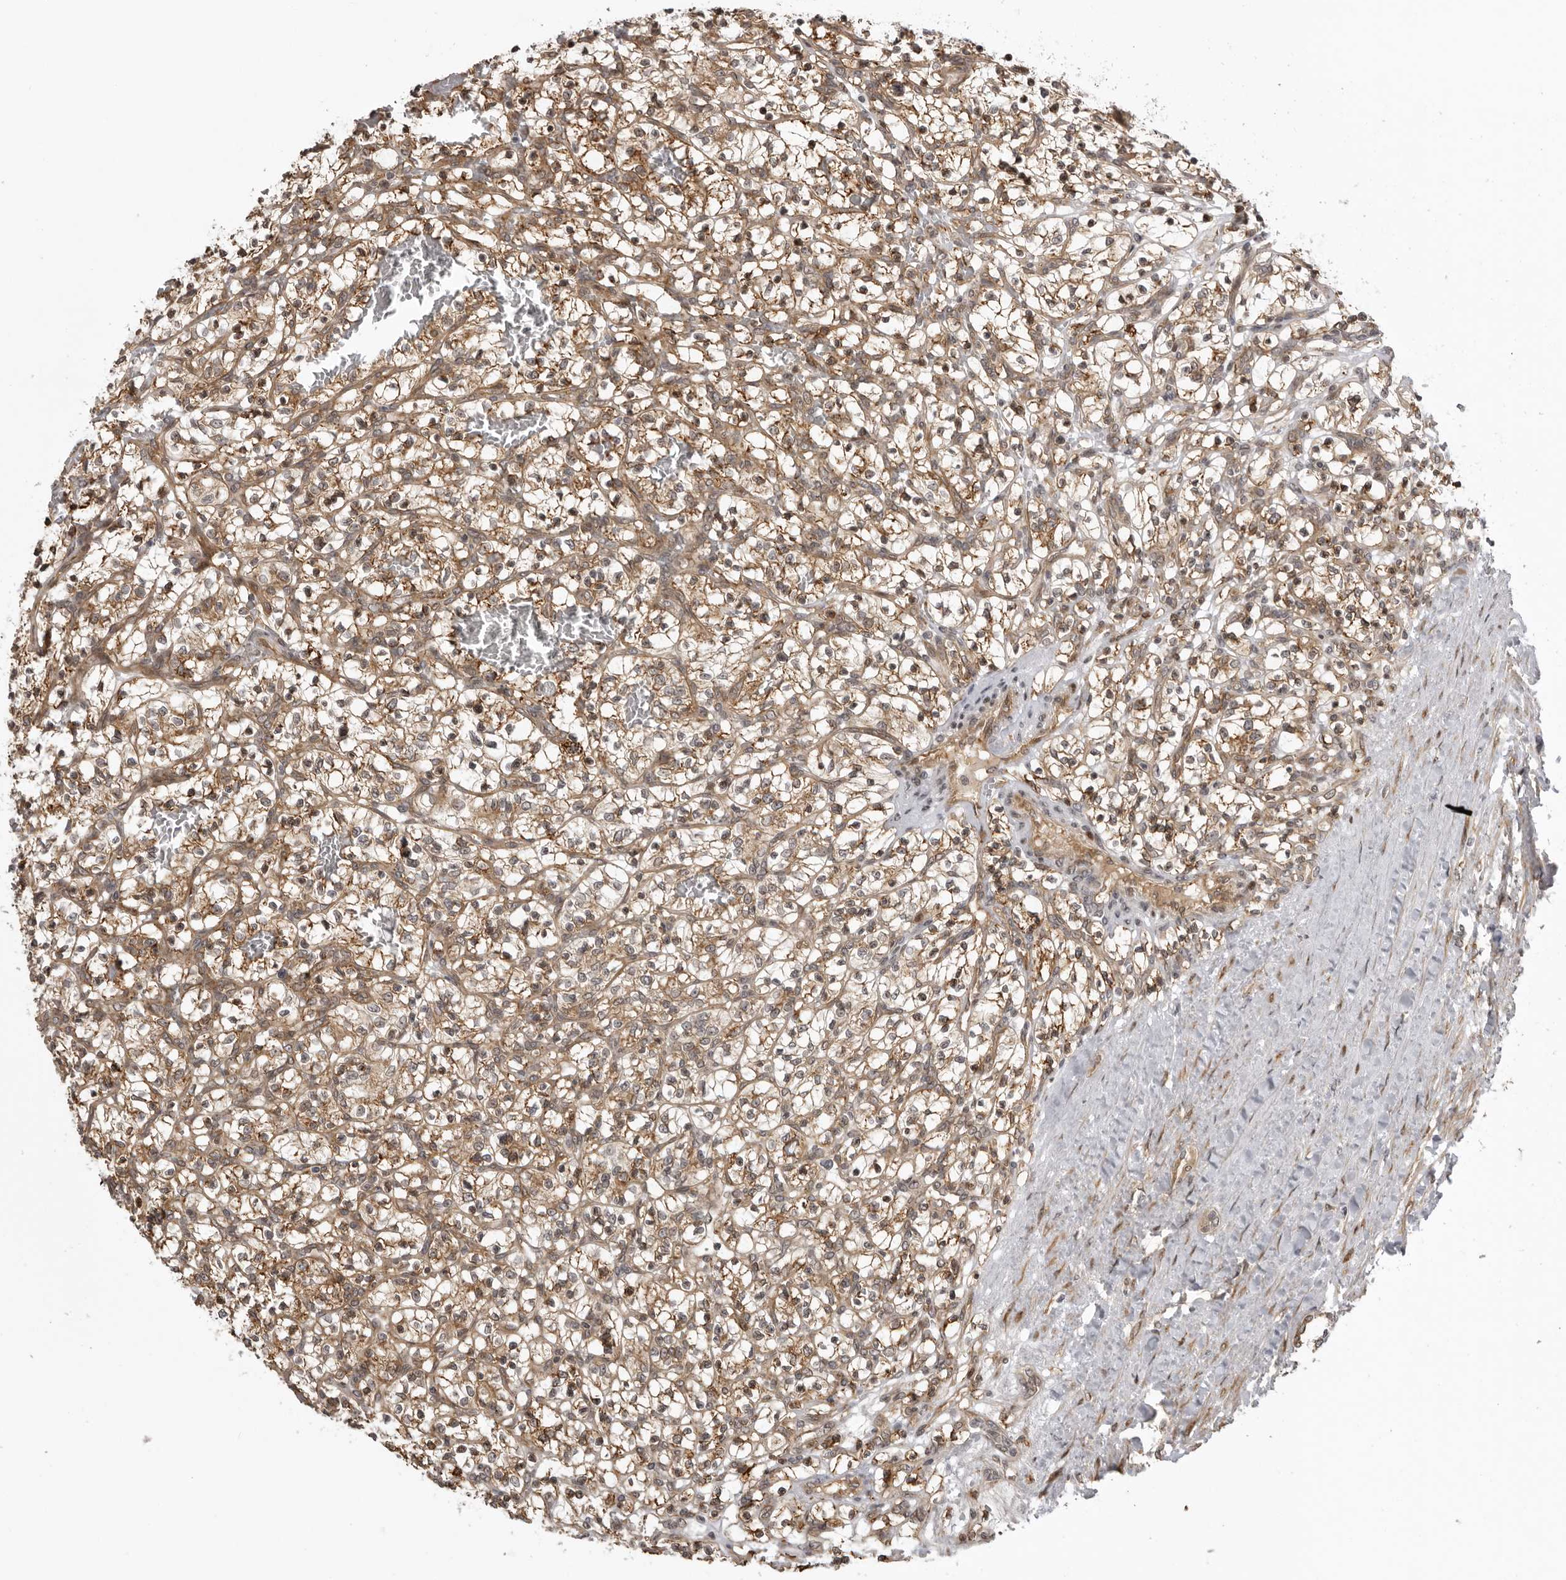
{"staining": {"intensity": "moderate", "quantity": ">75%", "location": "cytoplasmic/membranous"}, "tissue": "renal cancer", "cell_type": "Tumor cells", "image_type": "cancer", "snomed": [{"axis": "morphology", "description": "Adenocarcinoma, NOS"}, {"axis": "topography", "description": "Kidney"}], "caption": "Tumor cells reveal medium levels of moderate cytoplasmic/membranous expression in approximately >75% of cells in human renal cancer.", "gene": "DNAH14", "patient": {"sex": "female", "age": 57}}